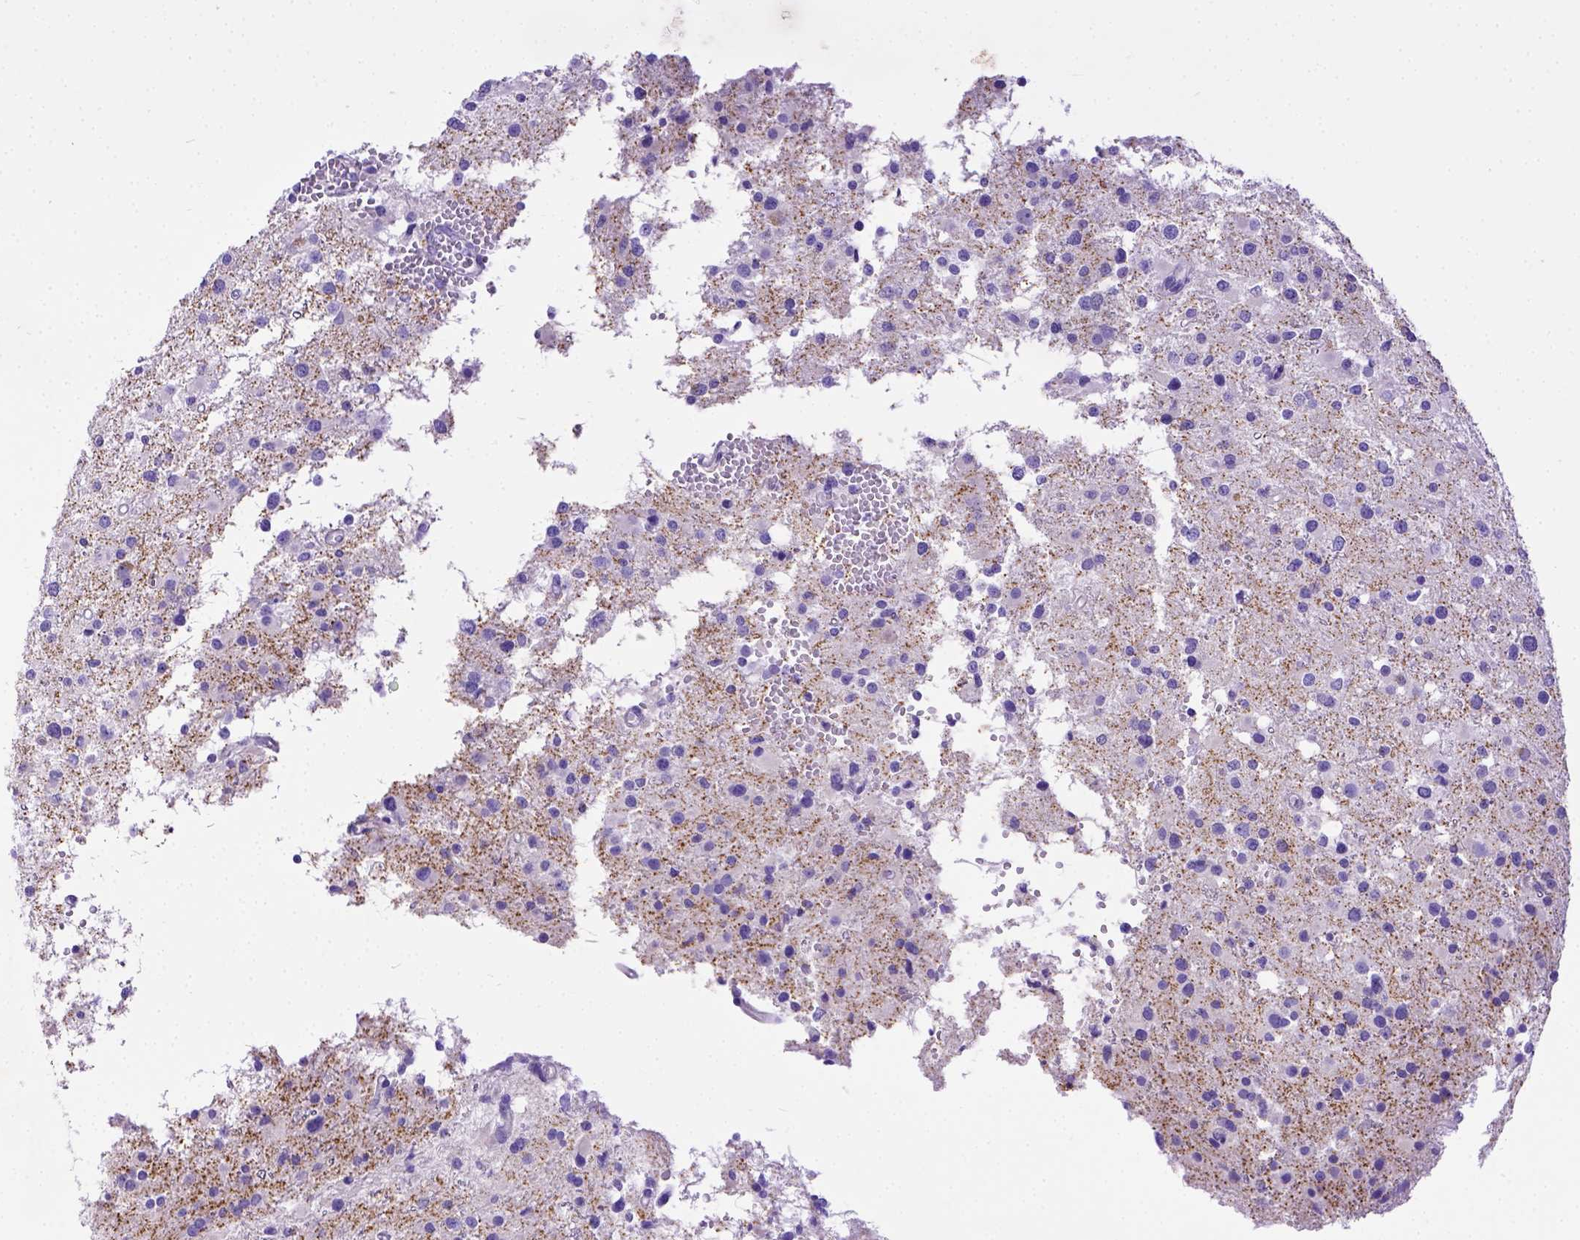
{"staining": {"intensity": "negative", "quantity": "none", "location": "none"}, "tissue": "glioma", "cell_type": "Tumor cells", "image_type": "cancer", "snomed": [{"axis": "morphology", "description": "Glioma, malignant, High grade"}, {"axis": "topography", "description": "Brain"}], "caption": "Glioma stained for a protein using IHC demonstrates no staining tumor cells.", "gene": "LRRC18", "patient": {"sex": "male", "age": 54}}